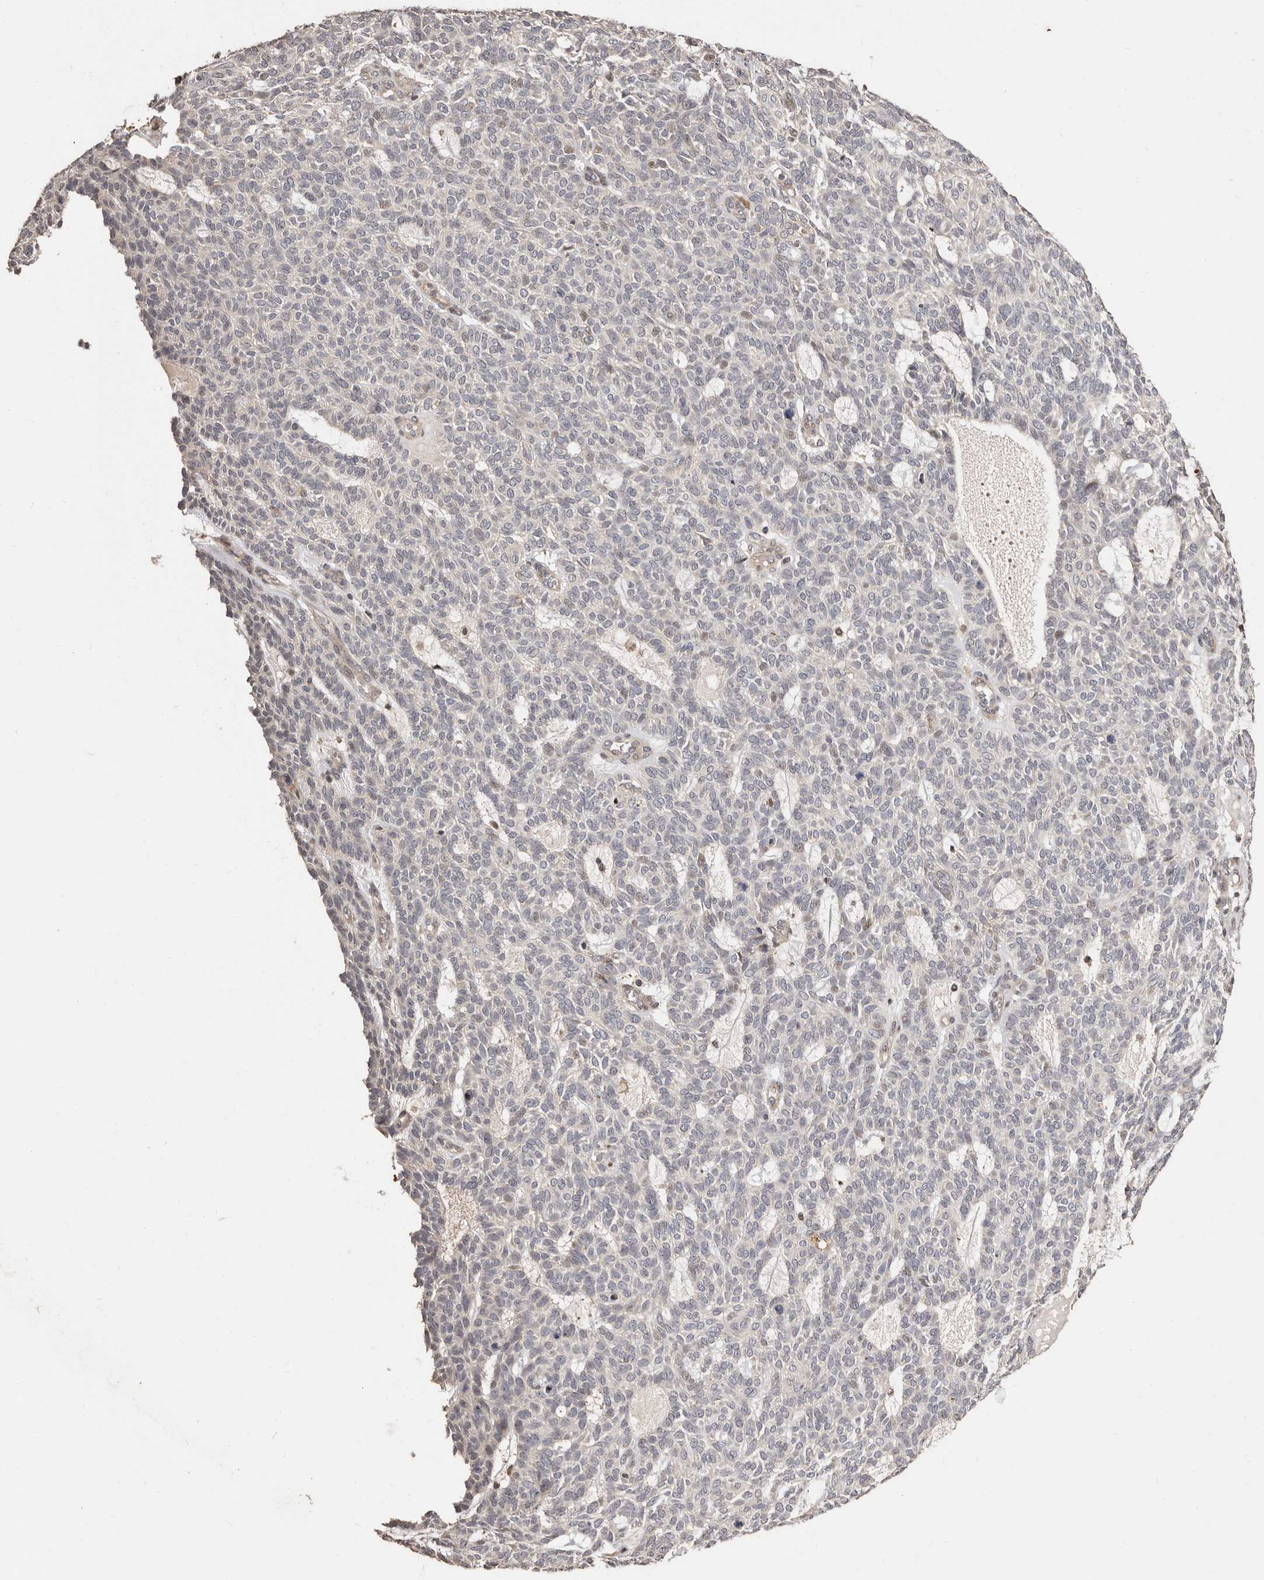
{"staining": {"intensity": "negative", "quantity": "none", "location": "none"}, "tissue": "skin cancer", "cell_type": "Tumor cells", "image_type": "cancer", "snomed": [{"axis": "morphology", "description": "Squamous cell carcinoma, NOS"}, {"axis": "topography", "description": "Skin"}], "caption": "Skin squamous cell carcinoma was stained to show a protein in brown. There is no significant expression in tumor cells.", "gene": "APOL6", "patient": {"sex": "female", "age": 90}}